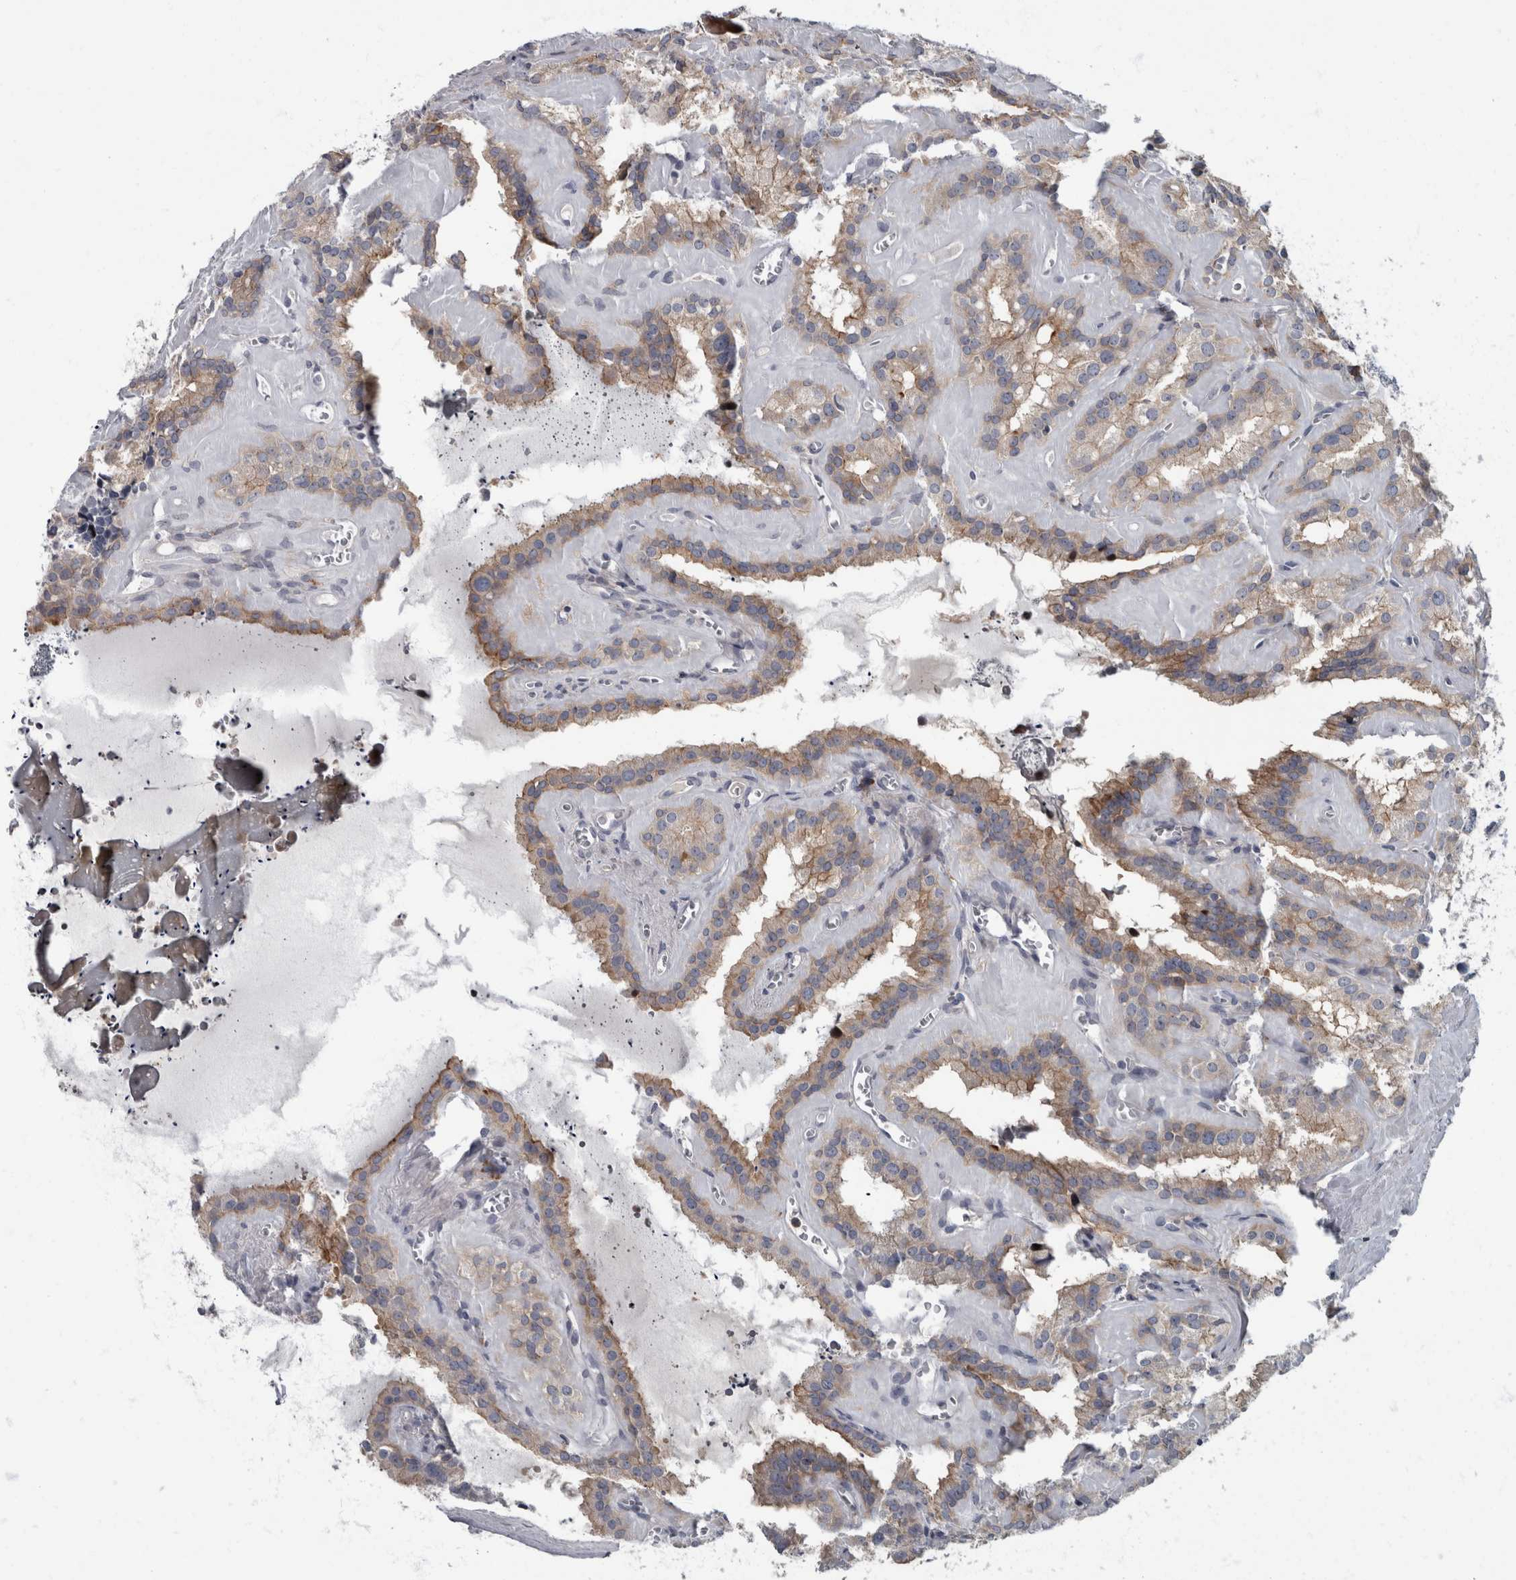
{"staining": {"intensity": "moderate", "quantity": ">75%", "location": "cytoplasmic/membranous"}, "tissue": "seminal vesicle", "cell_type": "Glandular cells", "image_type": "normal", "snomed": [{"axis": "morphology", "description": "Normal tissue, NOS"}, {"axis": "topography", "description": "Prostate"}, {"axis": "topography", "description": "Seminal veicle"}], "caption": "This histopathology image reveals immunohistochemistry (IHC) staining of normal human seminal vesicle, with medium moderate cytoplasmic/membranous expression in about >75% of glandular cells.", "gene": "CDC42BPG", "patient": {"sex": "male", "age": 59}}